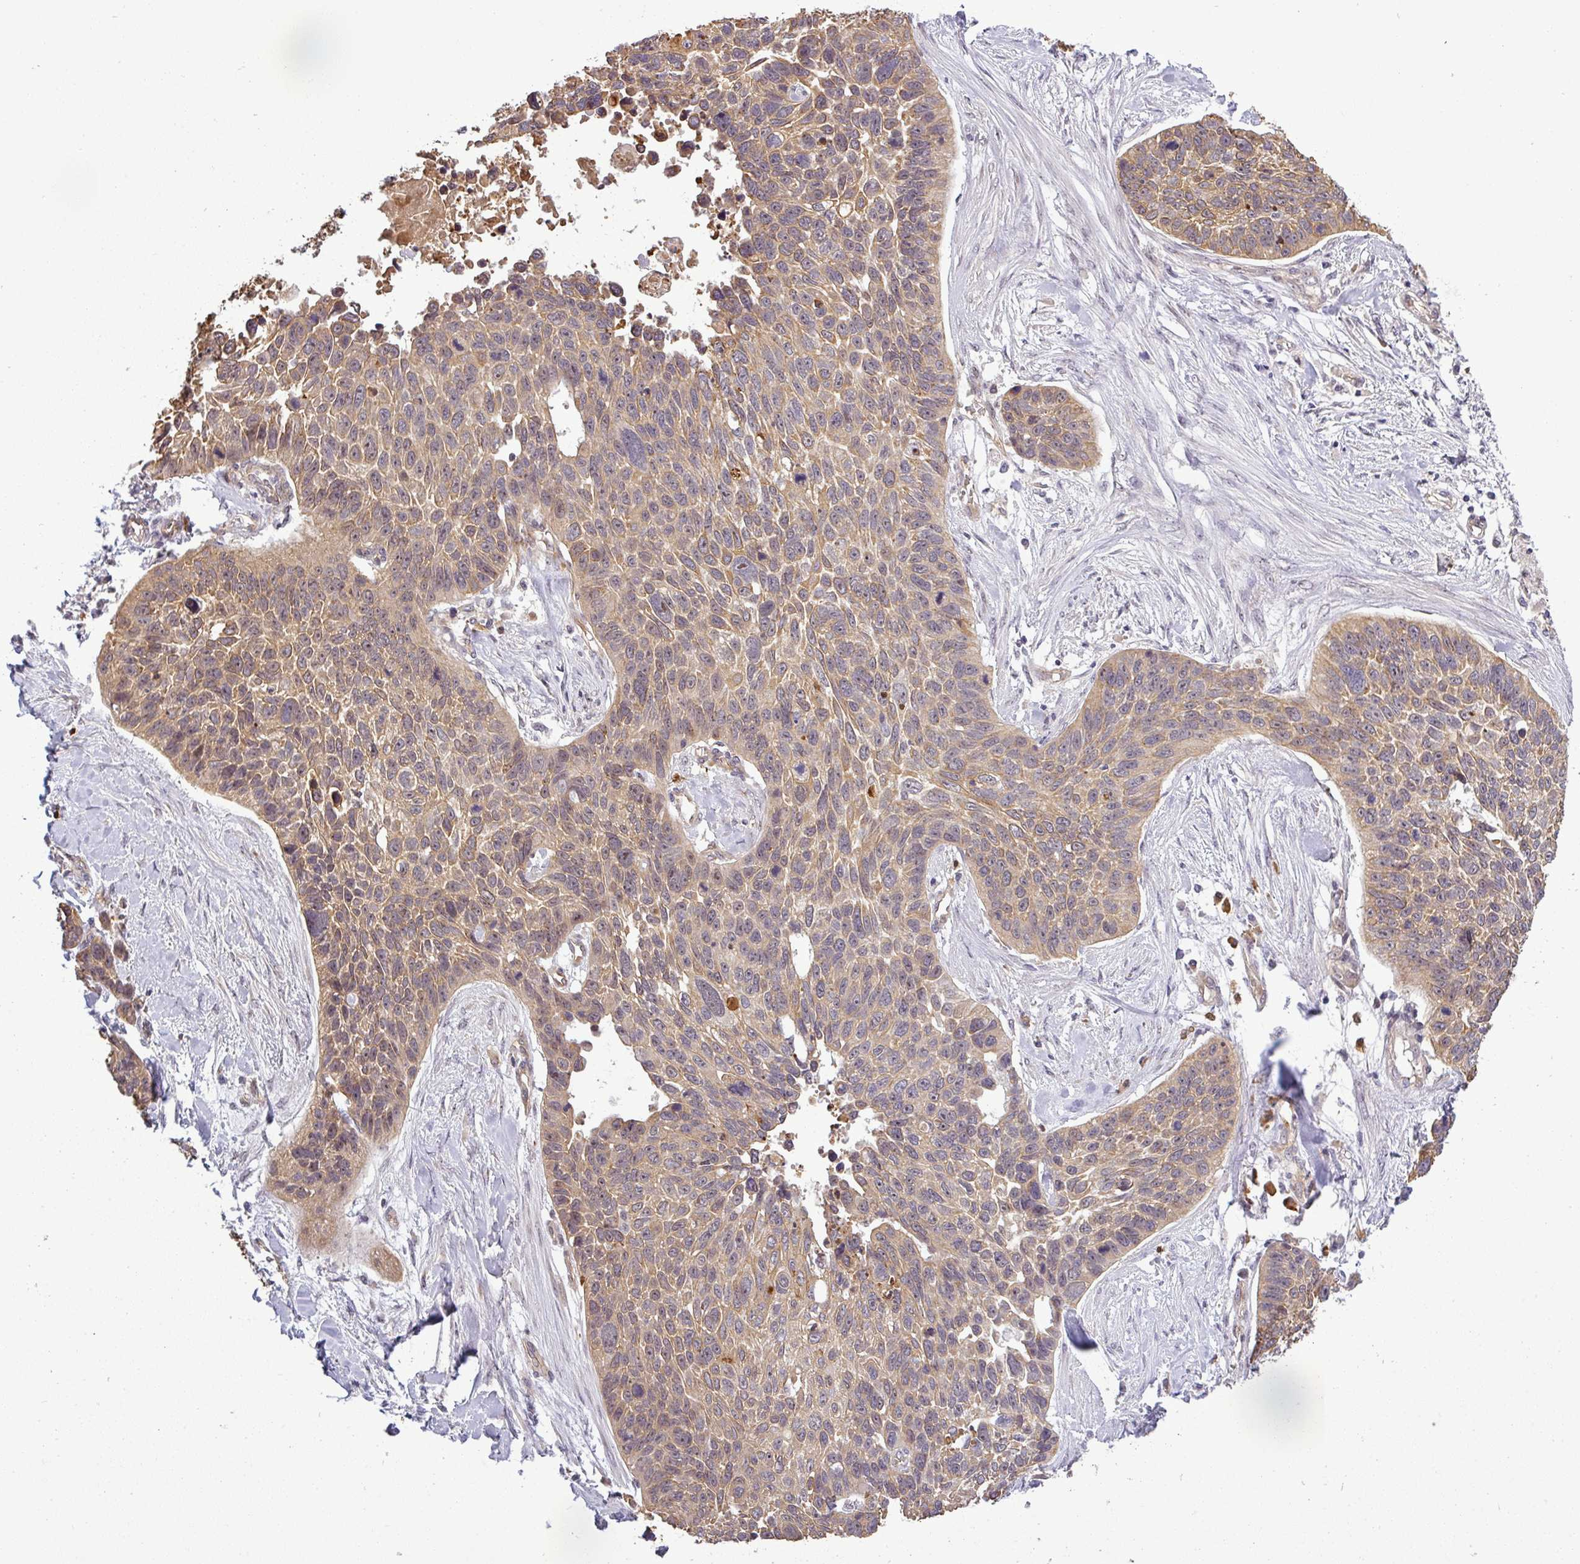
{"staining": {"intensity": "moderate", "quantity": ">75%", "location": "cytoplasmic/membranous"}, "tissue": "lung cancer", "cell_type": "Tumor cells", "image_type": "cancer", "snomed": [{"axis": "morphology", "description": "Squamous cell carcinoma, NOS"}, {"axis": "topography", "description": "Lung"}], "caption": "Immunohistochemistry of human squamous cell carcinoma (lung) demonstrates medium levels of moderate cytoplasmic/membranous positivity in approximately >75% of tumor cells. (DAB IHC, brown staining for protein, blue staining for nuclei).", "gene": "PCDH1", "patient": {"sex": "male", "age": 62}}